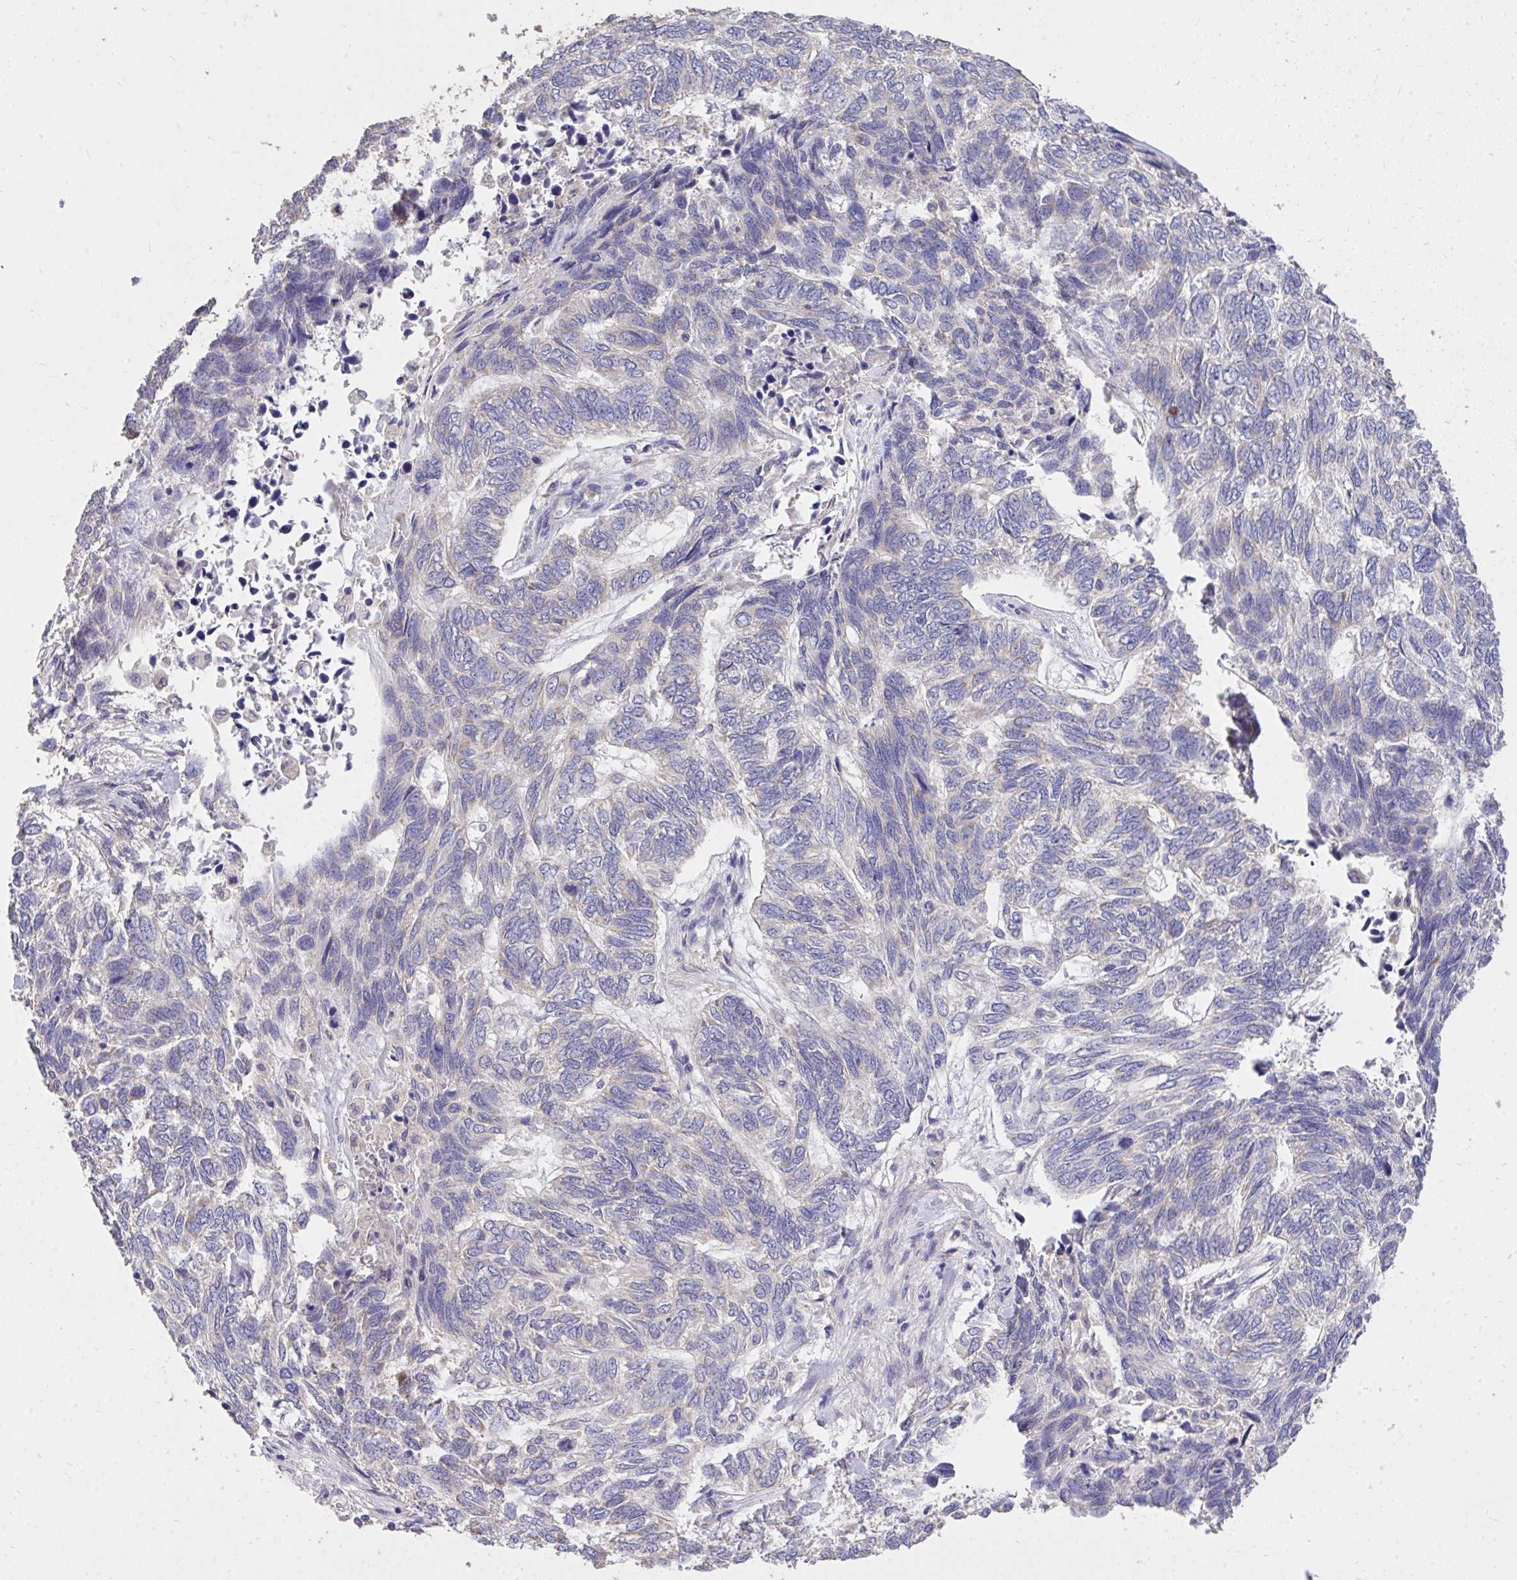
{"staining": {"intensity": "weak", "quantity": "<25%", "location": "cytoplasmic/membranous"}, "tissue": "skin cancer", "cell_type": "Tumor cells", "image_type": "cancer", "snomed": [{"axis": "morphology", "description": "Basal cell carcinoma"}, {"axis": "topography", "description": "Skin"}], "caption": "High power microscopy histopathology image of an immunohistochemistry histopathology image of skin basal cell carcinoma, revealing no significant positivity in tumor cells.", "gene": "MPC2", "patient": {"sex": "female", "age": 65}}